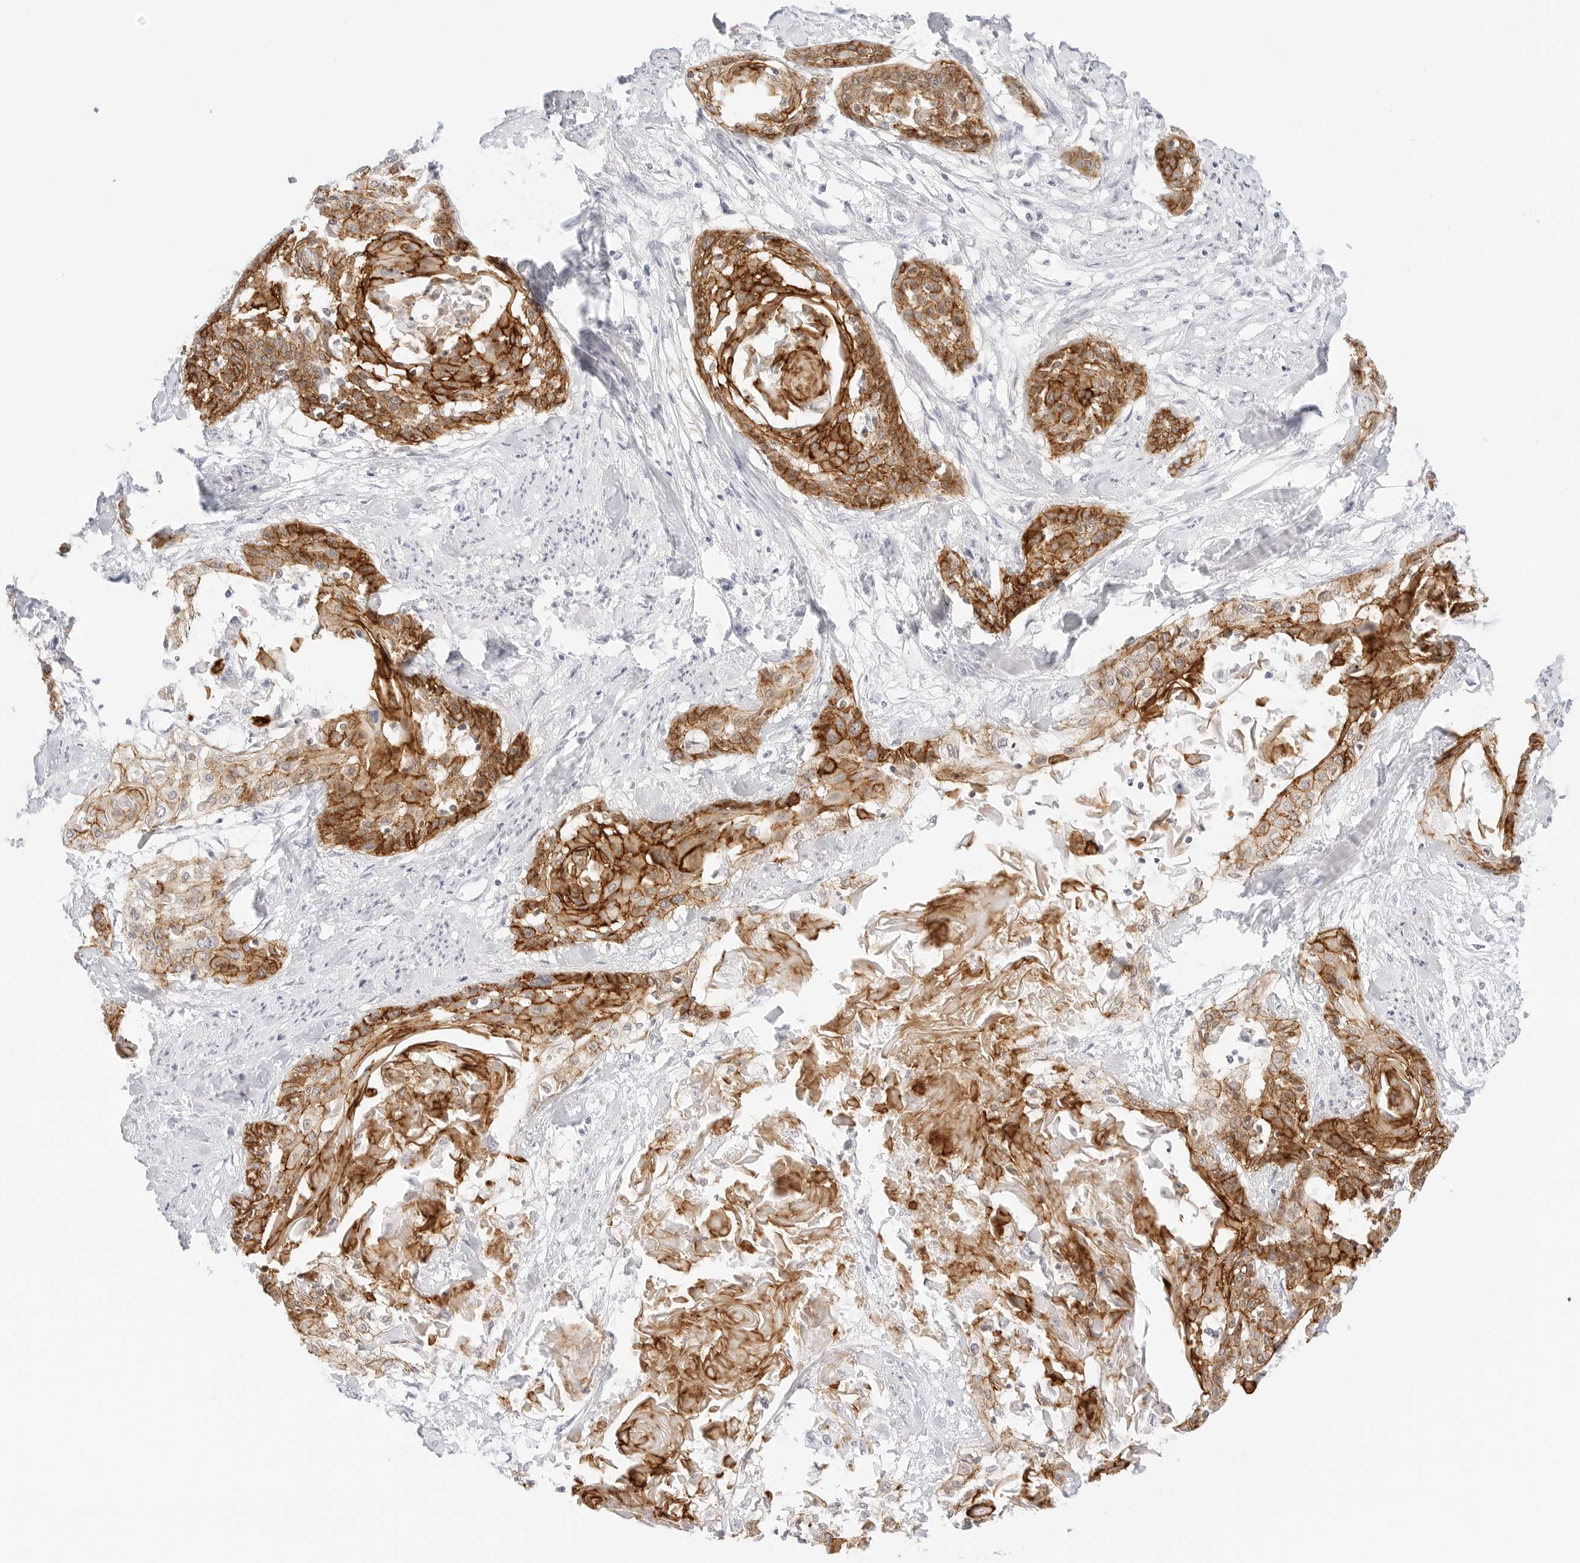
{"staining": {"intensity": "moderate", "quantity": ">75%", "location": "cytoplasmic/membranous"}, "tissue": "cervical cancer", "cell_type": "Tumor cells", "image_type": "cancer", "snomed": [{"axis": "morphology", "description": "Squamous cell carcinoma, NOS"}, {"axis": "topography", "description": "Cervix"}], "caption": "About >75% of tumor cells in human squamous cell carcinoma (cervical) demonstrate moderate cytoplasmic/membranous protein expression as visualized by brown immunohistochemical staining.", "gene": "CDH1", "patient": {"sex": "female", "age": 57}}